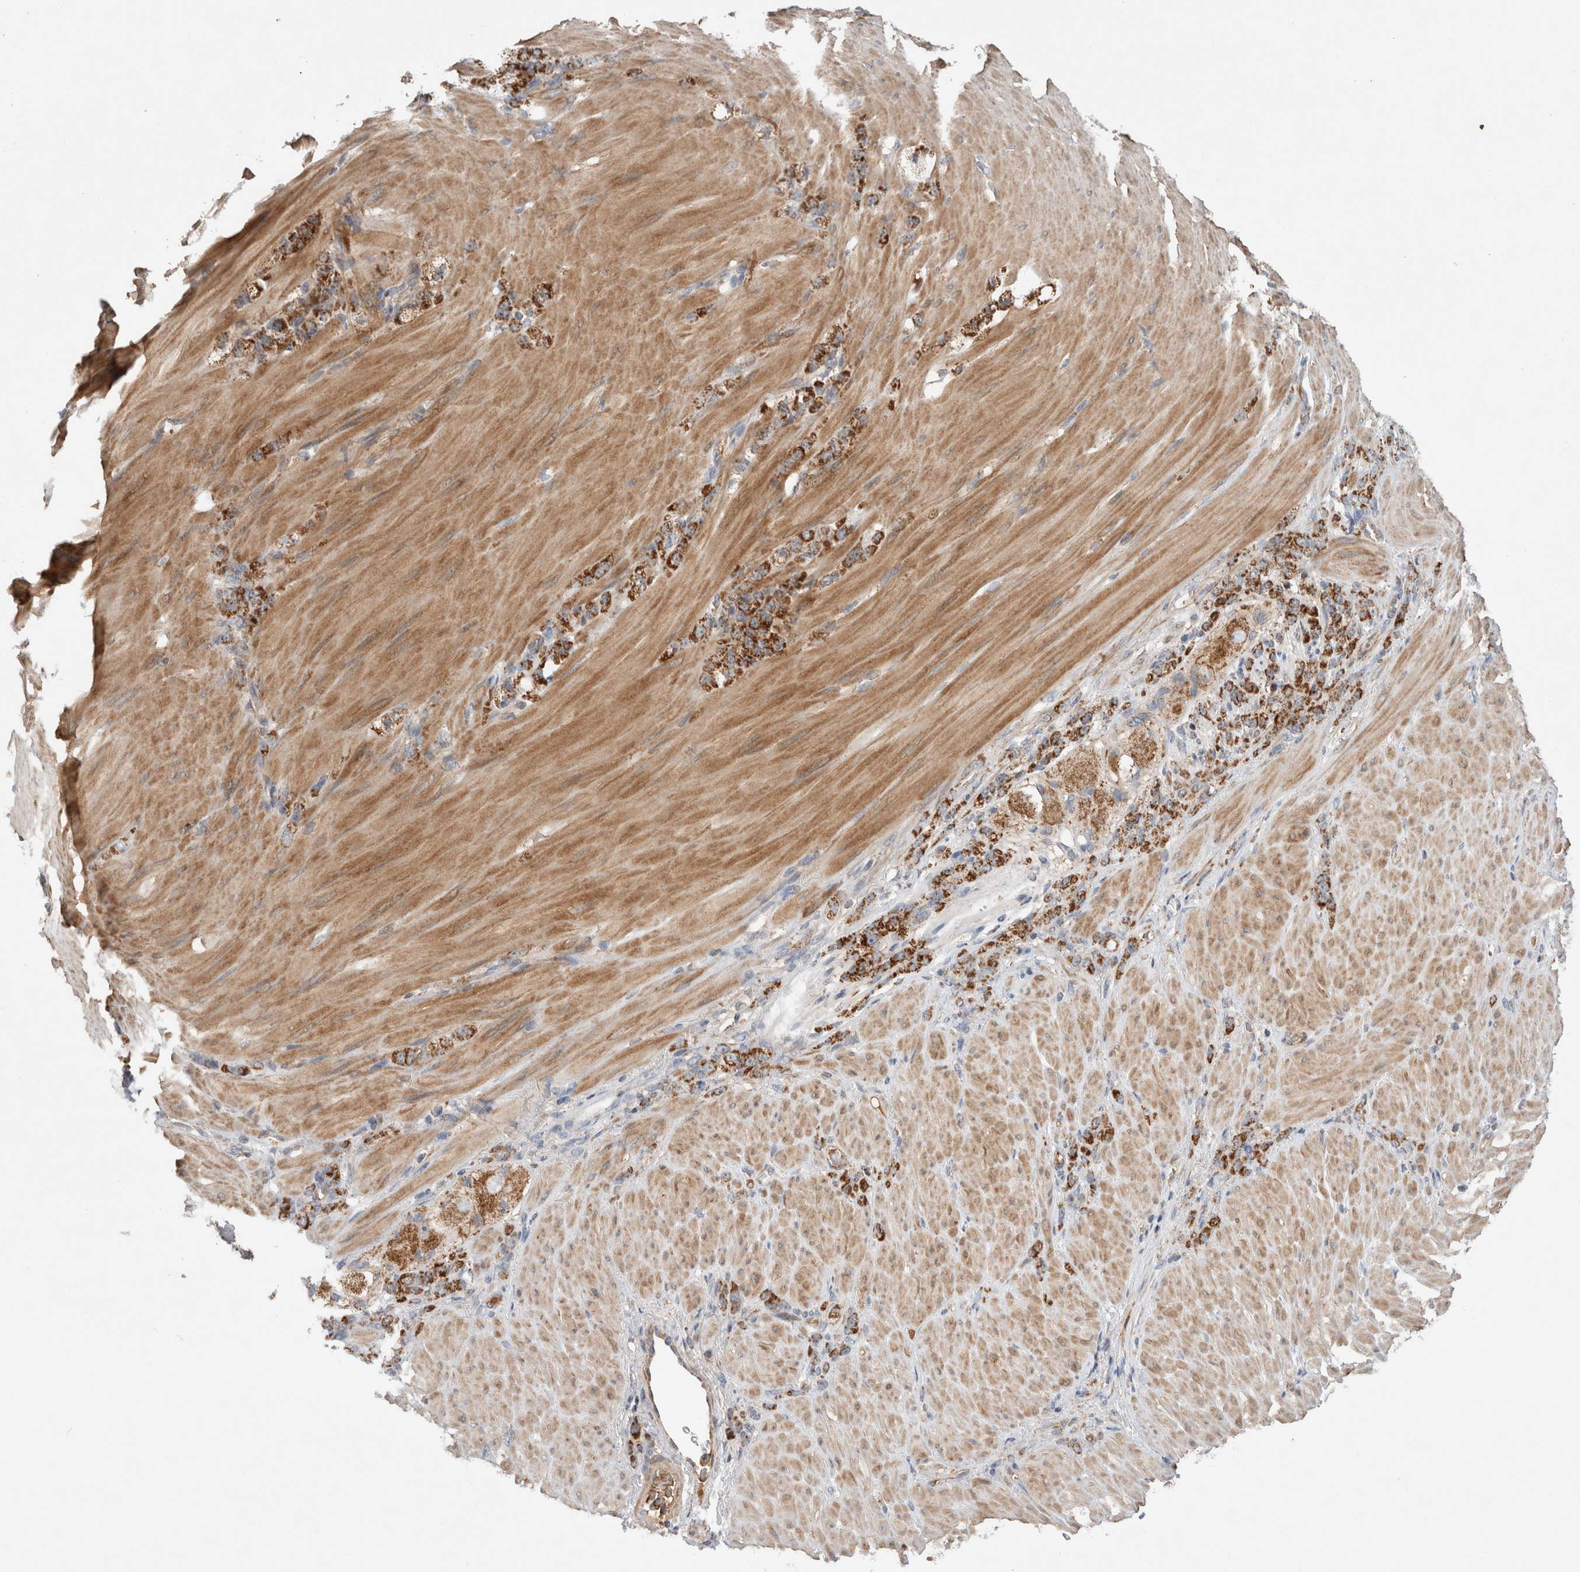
{"staining": {"intensity": "strong", "quantity": ">75%", "location": "cytoplasmic/membranous"}, "tissue": "stomach cancer", "cell_type": "Tumor cells", "image_type": "cancer", "snomed": [{"axis": "morphology", "description": "Normal tissue, NOS"}, {"axis": "morphology", "description": "Adenocarcinoma, NOS"}, {"axis": "topography", "description": "Stomach"}], "caption": "Immunohistochemical staining of human stomach cancer (adenocarcinoma) exhibits high levels of strong cytoplasmic/membranous staining in about >75% of tumor cells.", "gene": "MRPS28", "patient": {"sex": "male", "age": 82}}